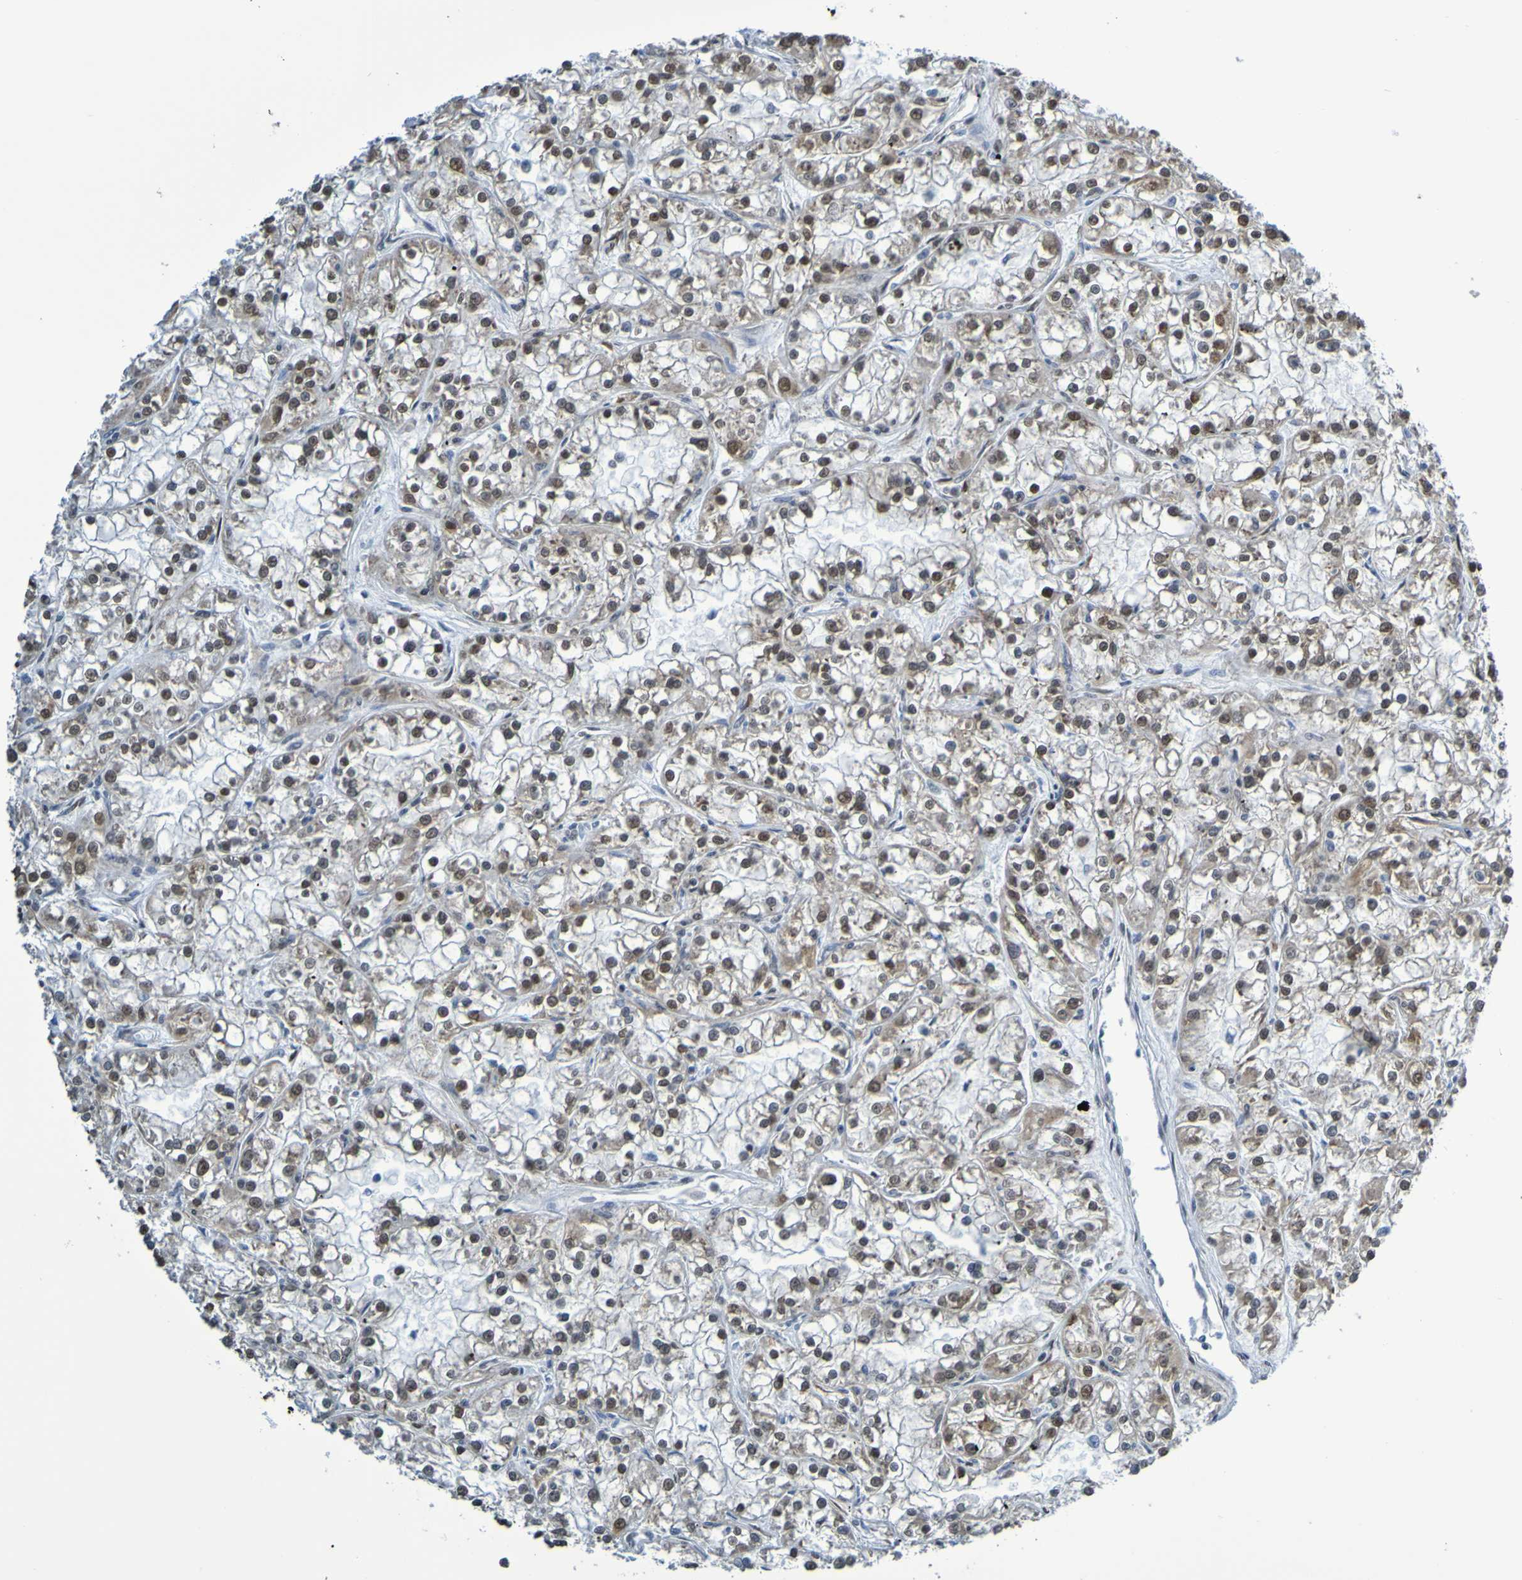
{"staining": {"intensity": "strong", "quantity": ">75%", "location": "nuclear"}, "tissue": "renal cancer", "cell_type": "Tumor cells", "image_type": "cancer", "snomed": [{"axis": "morphology", "description": "Adenocarcinoma, NOS"}, {"axis": "topography", "description": "Kidney"}], "caption": "Protein expression analysis of renal cancer (adenocarcinoma) exhibits strong nuclear positivity in approximately >75% of tumor cells. (Brightfield microscopy of DAB IHC at high magnification).", "gene": "HDAC2", "patient": {"sex": "female", "age": 52}}